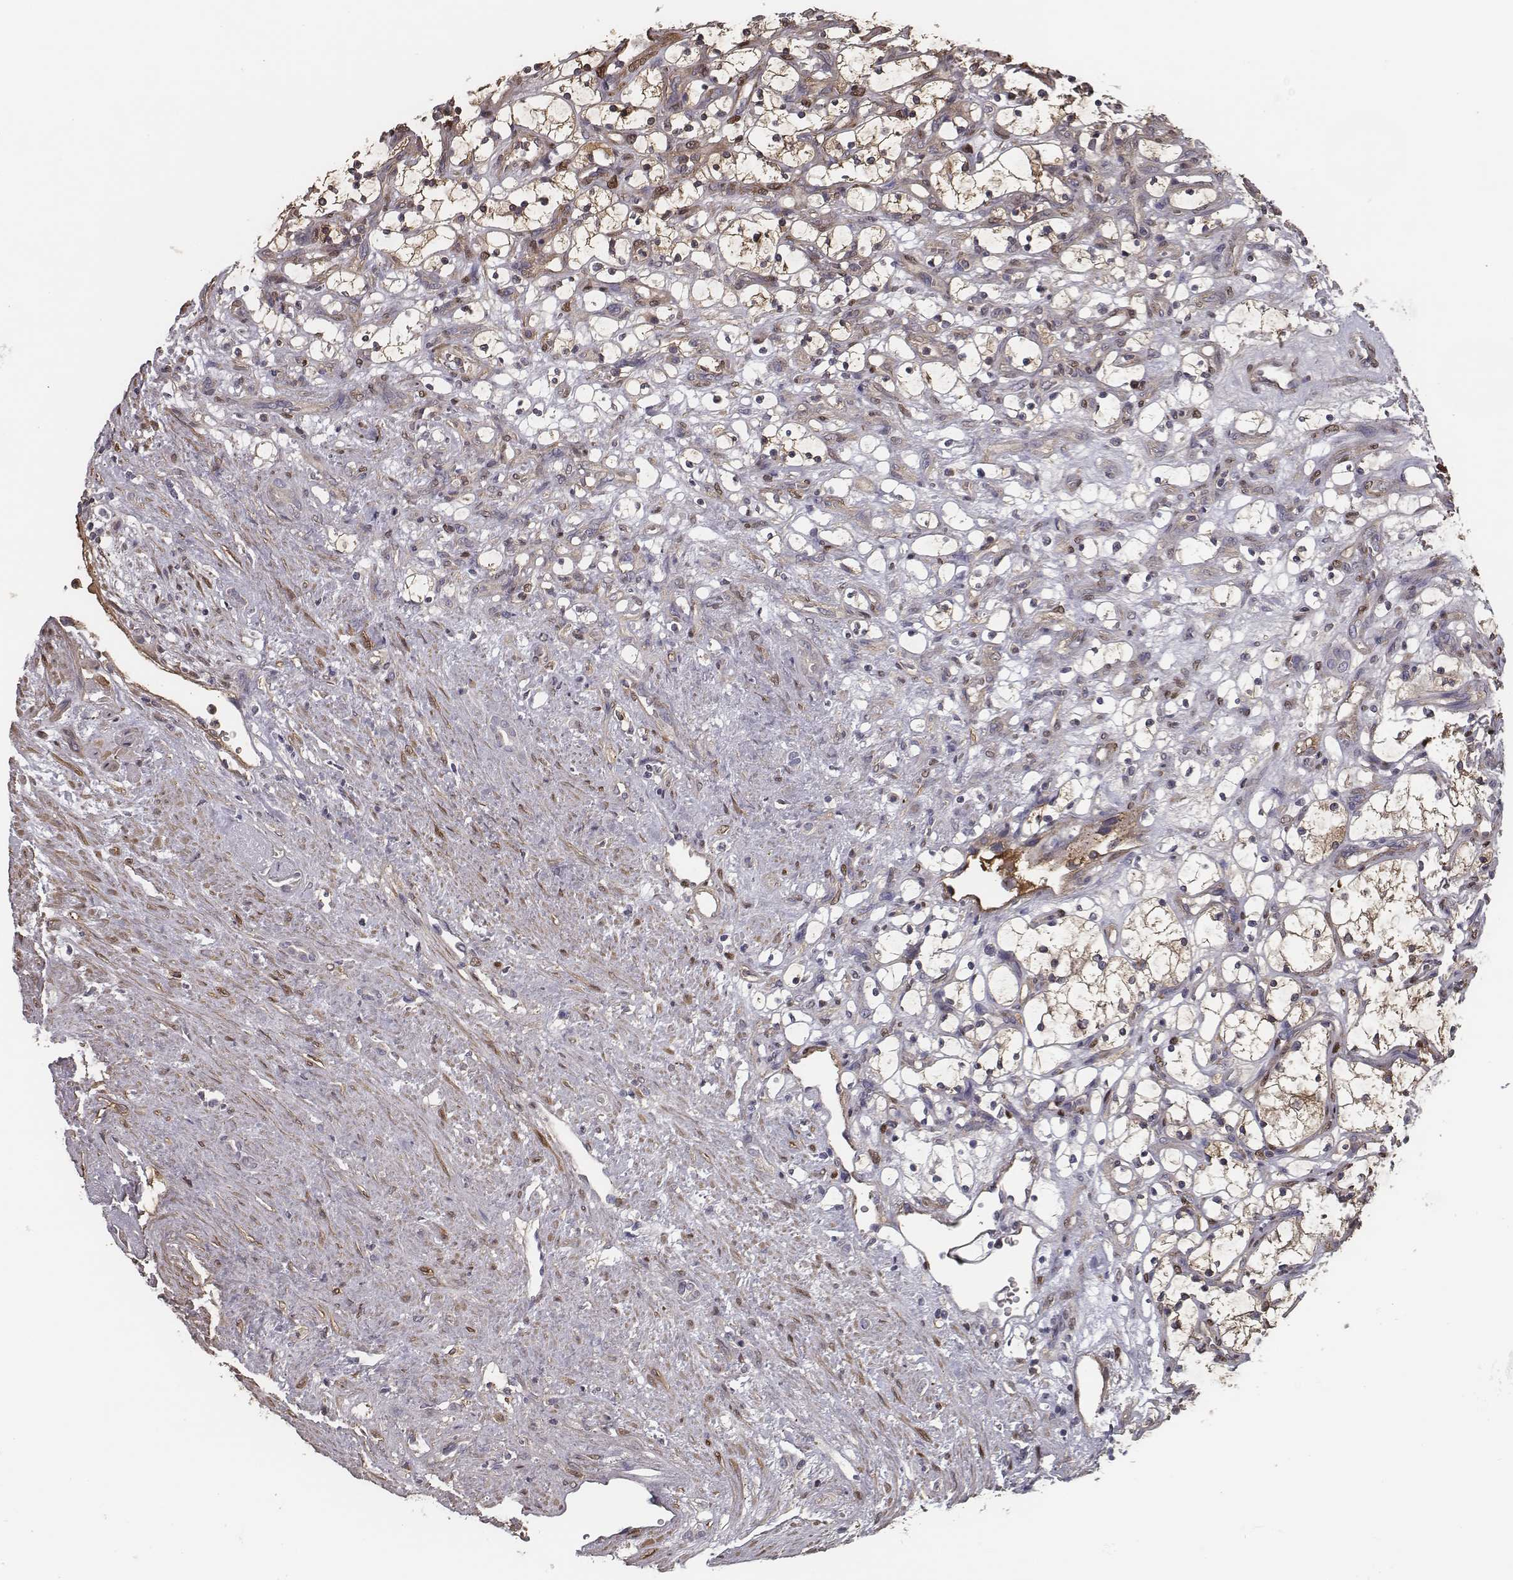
{"staining": {"intensity": "moderate", "quantity": ">75%", "location": "cytoplasmic/membranous"}, "tissue": "renal cancer", "cell_type": "Tumor cells", "image_type": "cancer", "snomed": [{"axis": "morphology", "description": "Adenocarcinoma, NOS"}, {"axis": "topography", "description": "Kidney"}], "caption": "IHC of human renal adenocarcinoma shows medium levels of moderate cytoplasmic/membranous staining in approximately >75% of tumor cells.", "gene": "ISYNA1", "patient": {"sex": "female", "age": 69}}